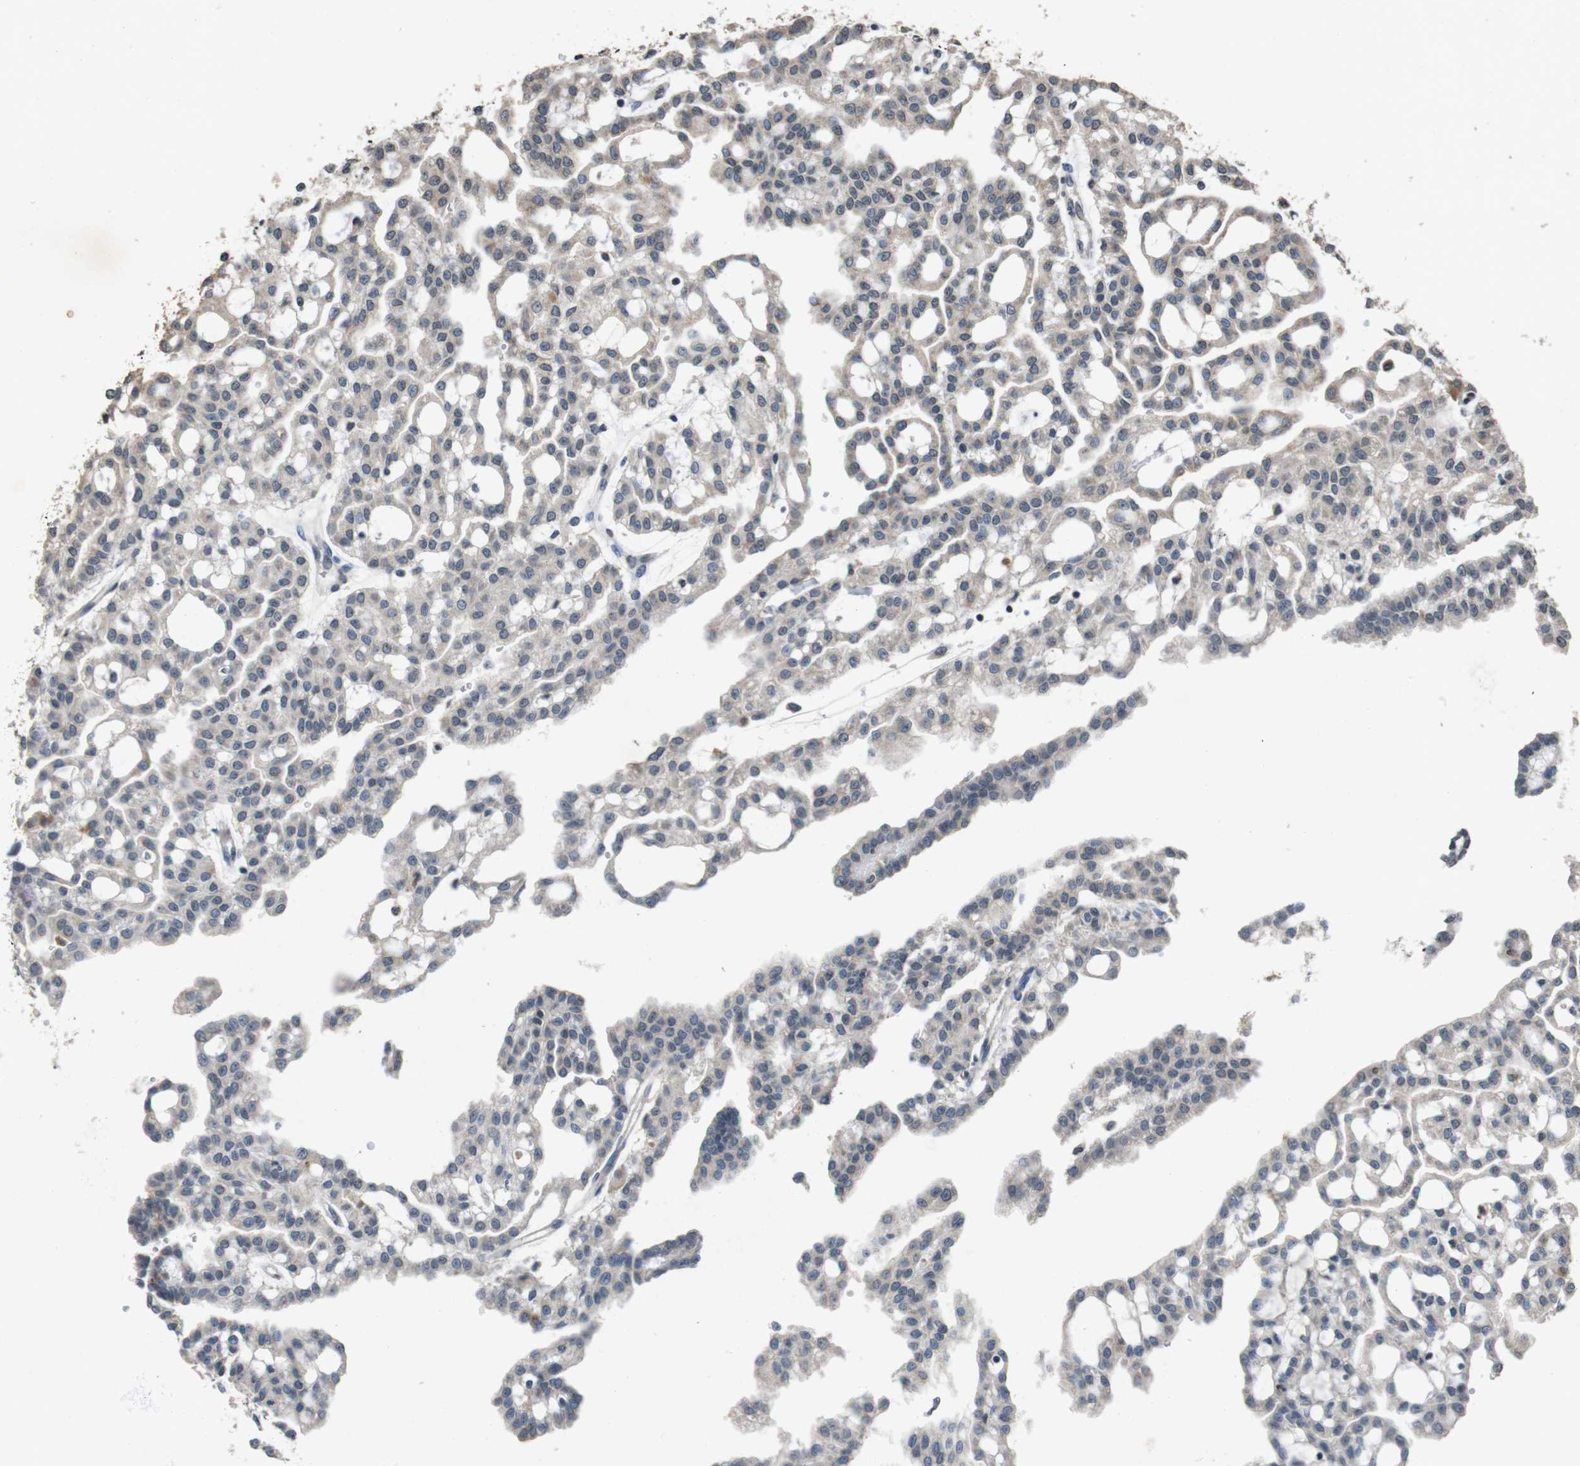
{"staining": {"intensity": "negative", "quantity": "none", "location": "none"}, "tissue": "renal cancer", "cell_type": "Tumor cells", "image_type": "cancer", "snomed": [{"axis": "morphology", "description": "Adenocarcinoma, NOS"}, {"axis": "topography", "description": "Kidney"}], "caption": "Immunohistochemistry (IHC) of adenocarcinoma (renal) exhibits no expression in tumor cells.", "gene": "SORL1", "patient": {"sex": "male", "age": 63}}